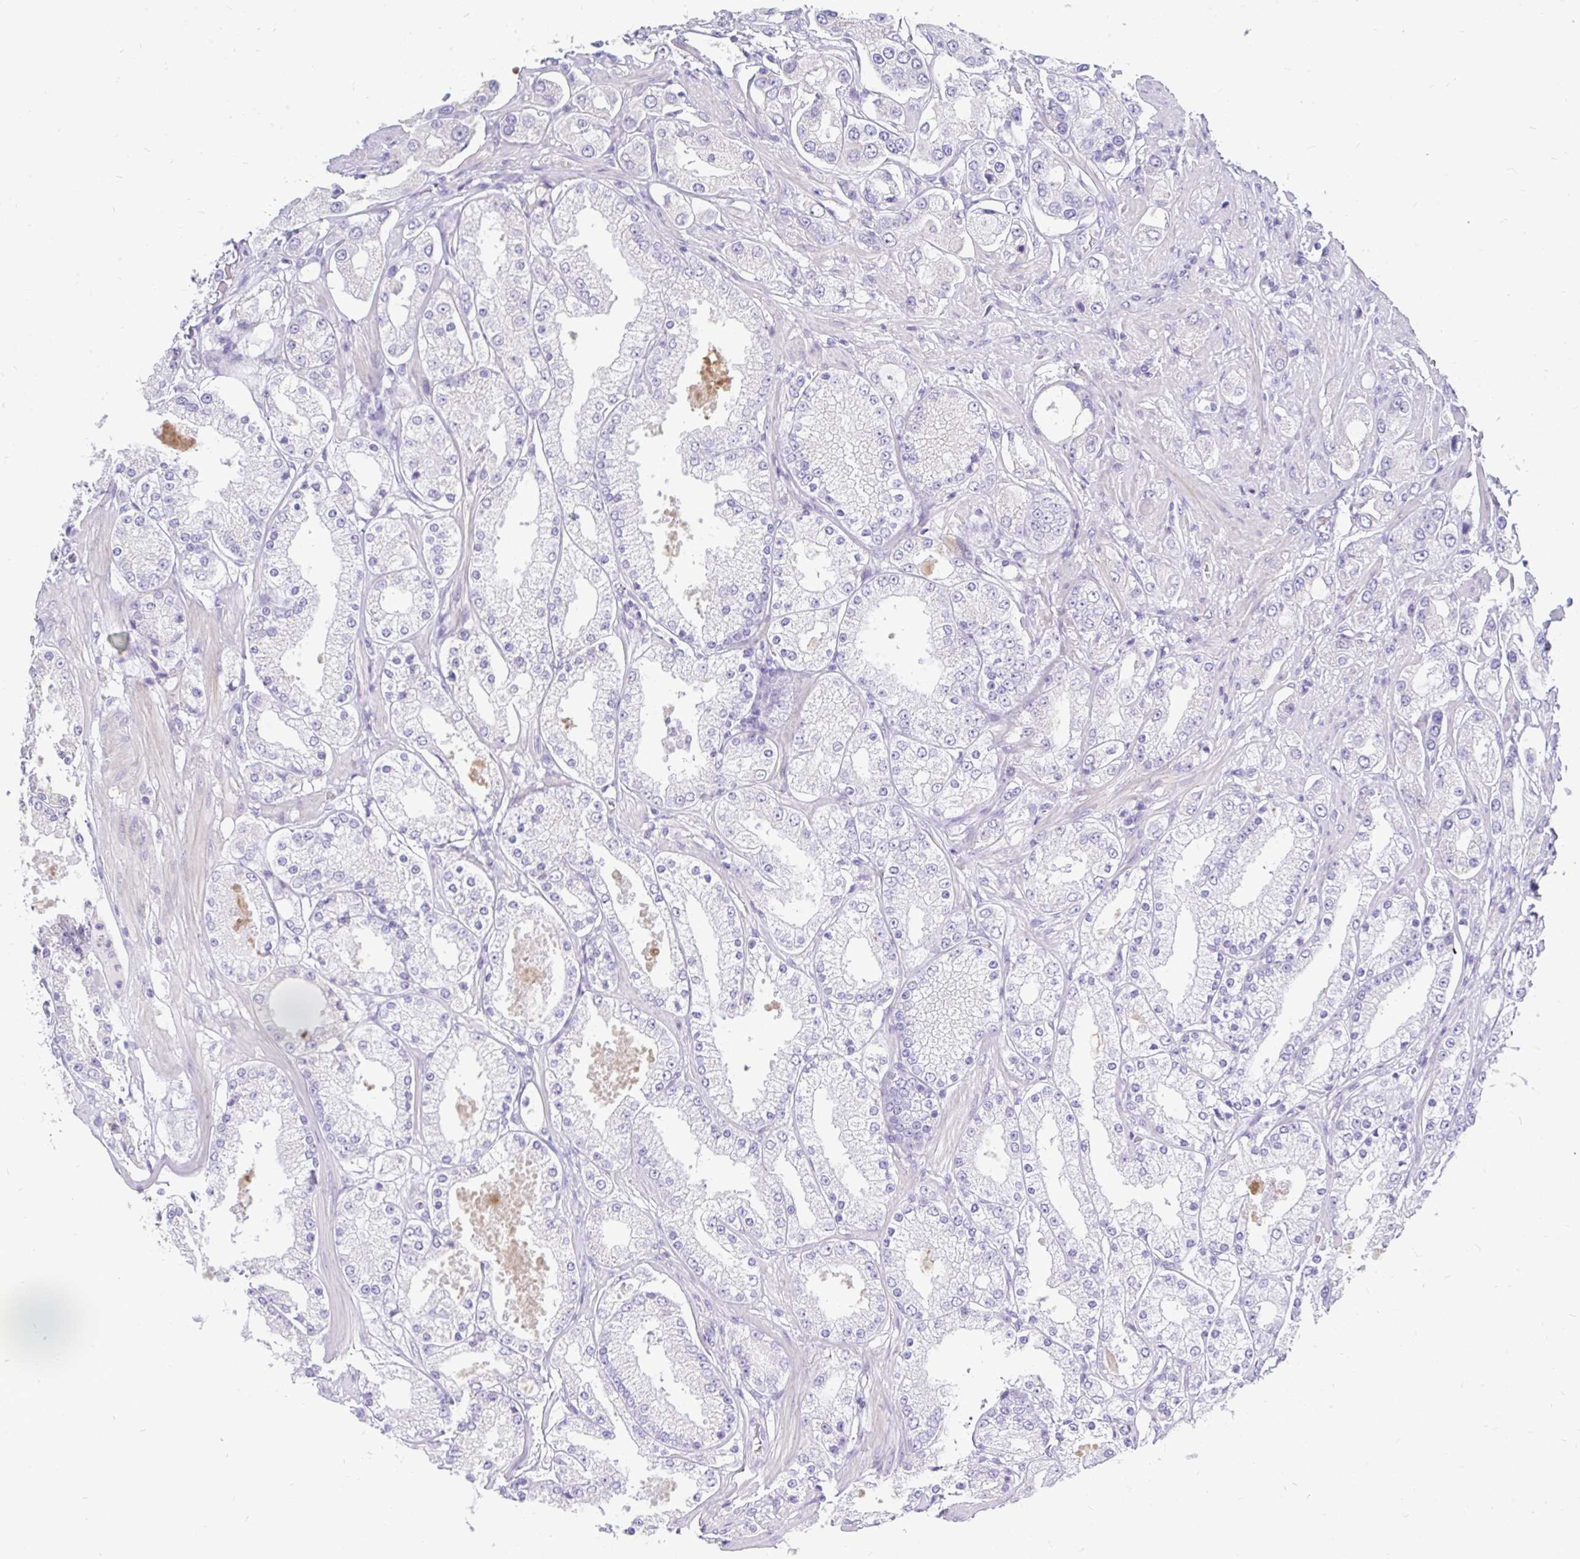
{"staining": {"intensity": "negative", "quantity": "none", "location": "none"}, "tissue": "prostate cancer", "cell_type": "Tumor cells", "image_type": "cancer", "snomed": [{"axis": "morphology", "description": "Adenocarcinoma, High grade"}, {"axis": "topography", "description": "Prostate"}], "caption": "Immunohistochemistry micrograph of human adenocarcinoma (high-grade) (prostate) stained for a protein (brown), which shows no staining in tumor cells. (Brightfield microscopy of DAB immunohistochemistry at high magnification).", "gene": "INTS5", "patient": {"sex": "male", "age": 68}}